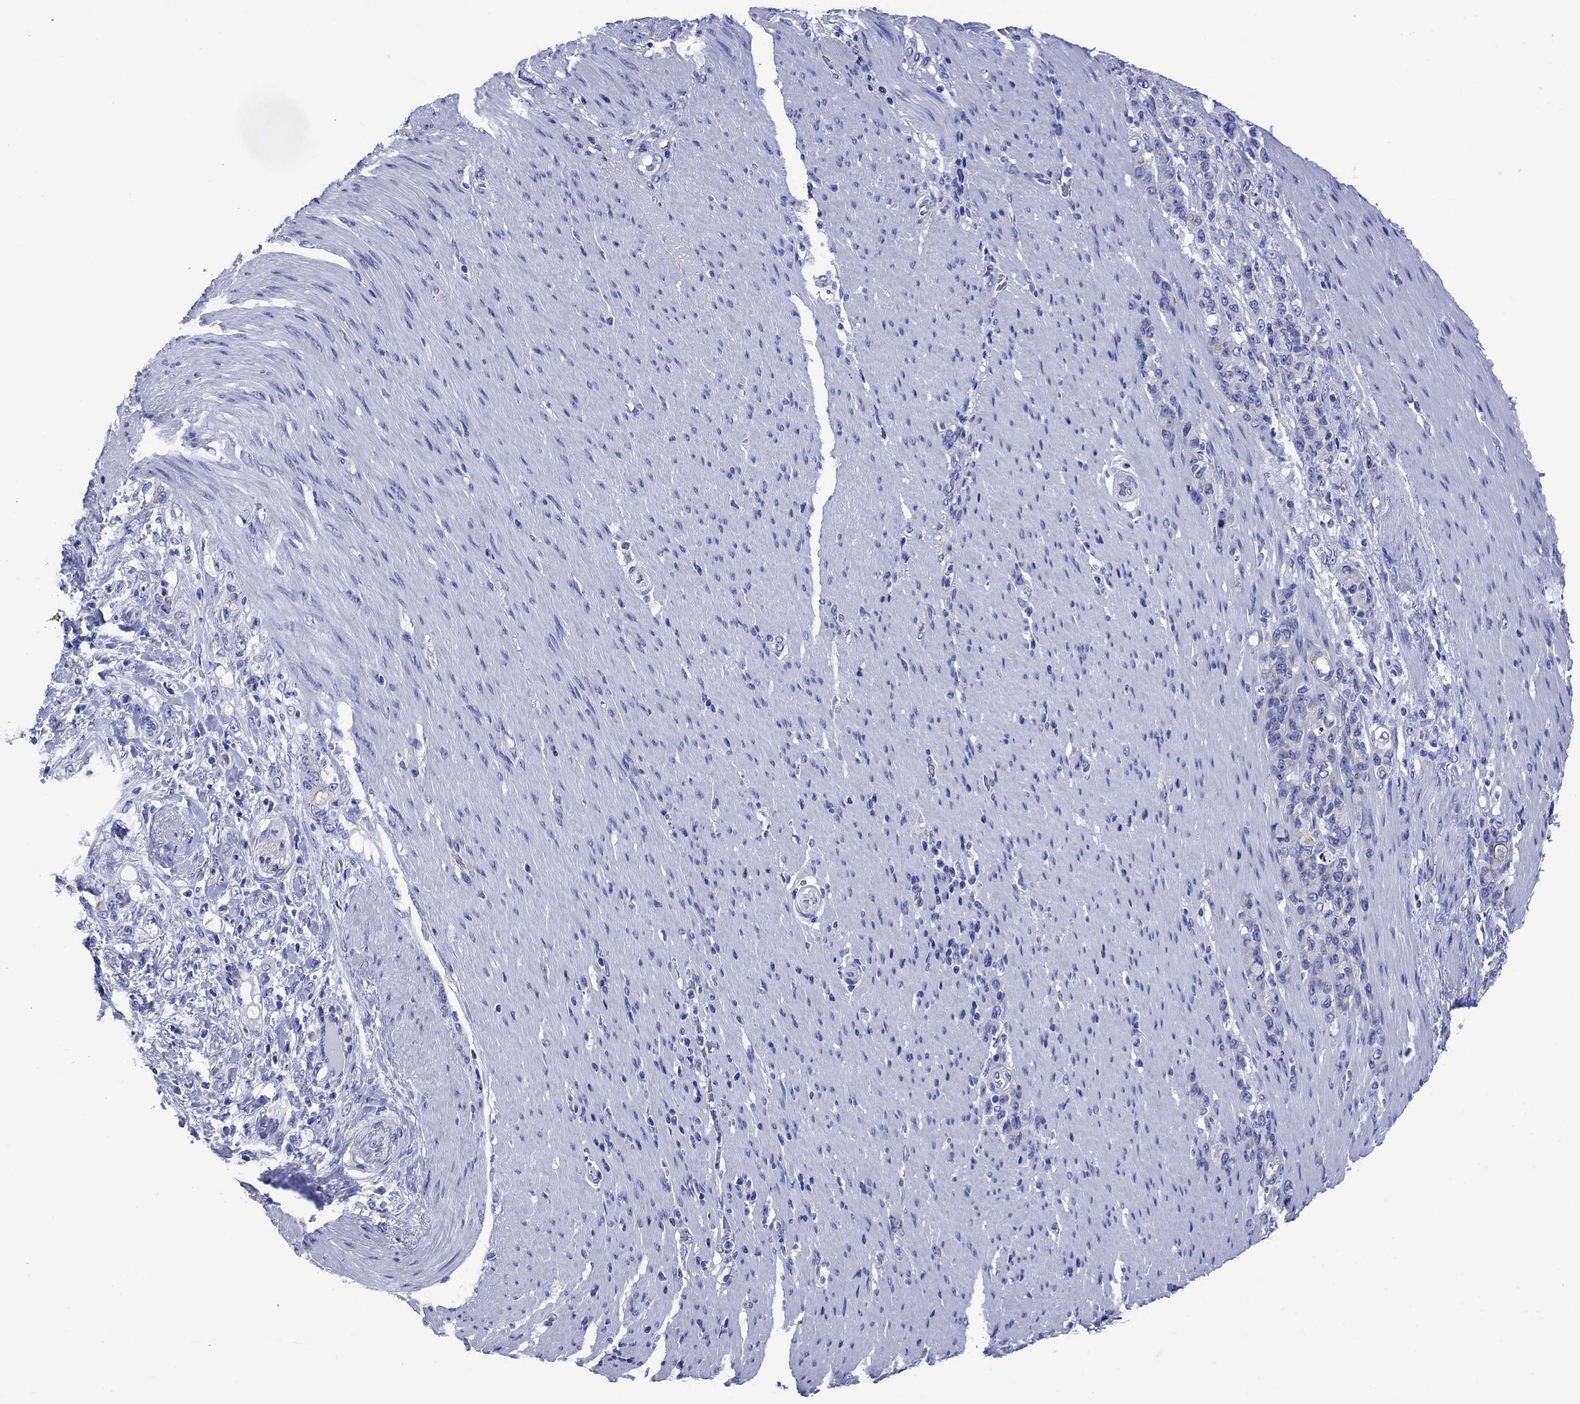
{"staining": {"intensity": "negative", "quantity": "none", "location": "none"}, "tissue": "stomach cancer", "cell_type": "Tumor cells", "image_type": "cancer", "snomed": [{"axis": "morphology", "description": "Normal tissue, NOS"}, {"axis": "morphology", "description": "Adenocarcinoma, NOS"}, {"axis": "topography", "description": "Stomach"}], "caption": "Human stomach cancer (adenocarcinoma) stained for a protein using immunohistochemistry (IHC) shows no staining in tumor cells.", "gene": "SLC1A2", "patient": {"sex": "female", "age": 79}}